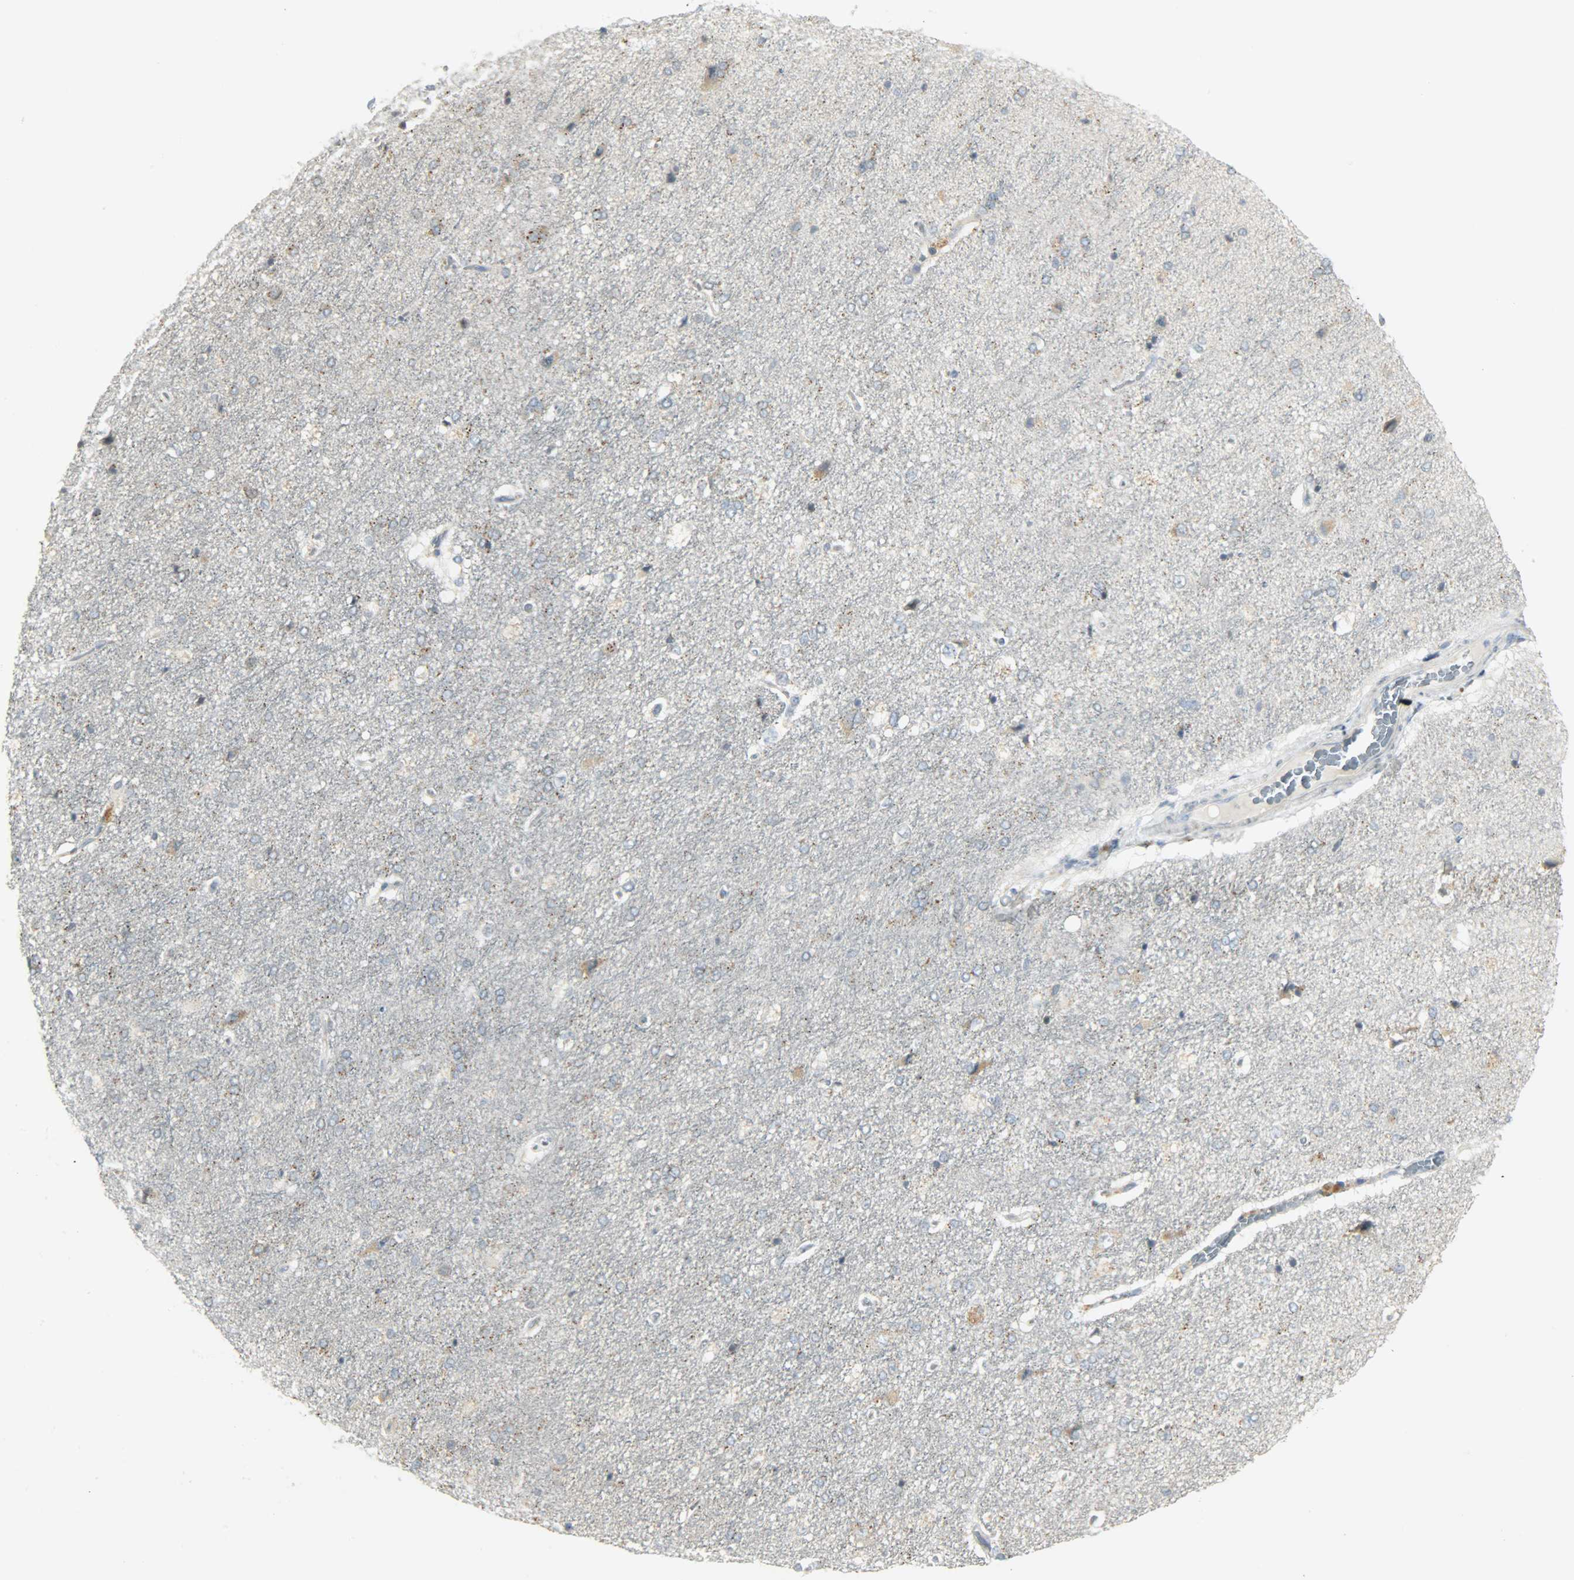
{"staining": {"intensity": "negative", "quantity": "none", "location": "none"}, "tissue": "cerebral cortex", "cell_type": "Endothelial cells", "image_type": "normal", "snomed": [{"axis": "morphology", "description": "Normal tissue, NOS"}, {"axis": "topography", "description": "Cerebral cortex"}], "caption": "The immunohistochemistry micrograph has no significant expression in endothelial cells of cerebral cortex. (DAB (3,3'-diaminobenzidine) IHC visualized using brightfield microscopy, high magnification).", "gene": "CD4", "patient": {"sex": "male", "age": 62}}